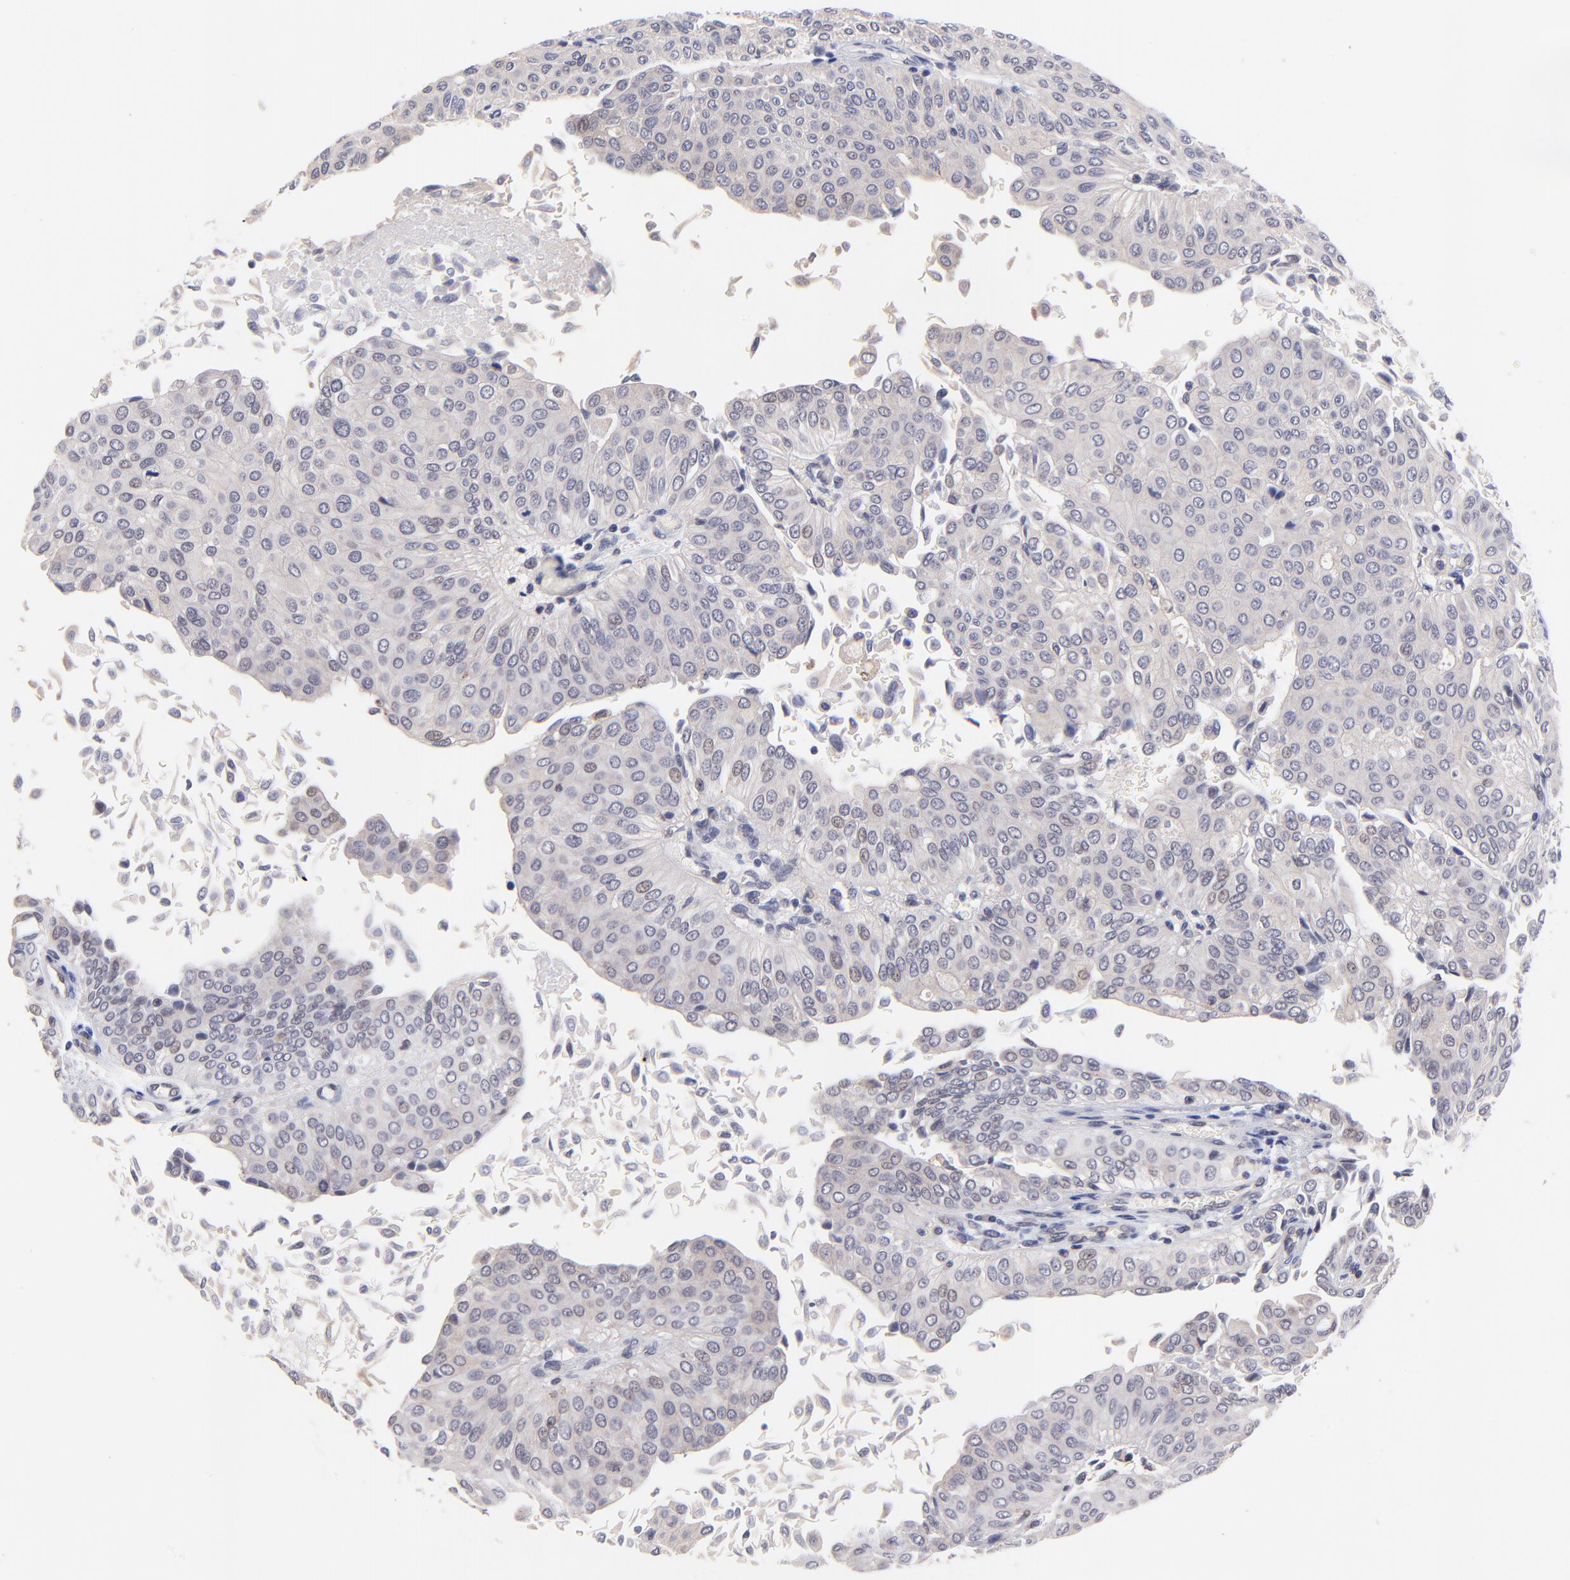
{"staining": {"intensity": "weak", "quantity": "<25%", "location": "nuclear"}, "tissue": "urothelial cancer", "cell_type": "Tumor cells", "image_type": "cancer", "snomed": [{"axis": "morphology", "description": "Urothelial carcinoma, Low grade"}, {"axis": "topography", "description": "Urinary bladder"}], "caption": "The histopathology image reveals no staining of tumor cells in low-grade urothelial carcinoma. (Stains: DAB immunohistochemistry with hematoxylin counter stain, Microscopy: brightfield microscopy at high magnification).", "gene": "ZNF747", "patient": {"sex": "male", "age": 64}}